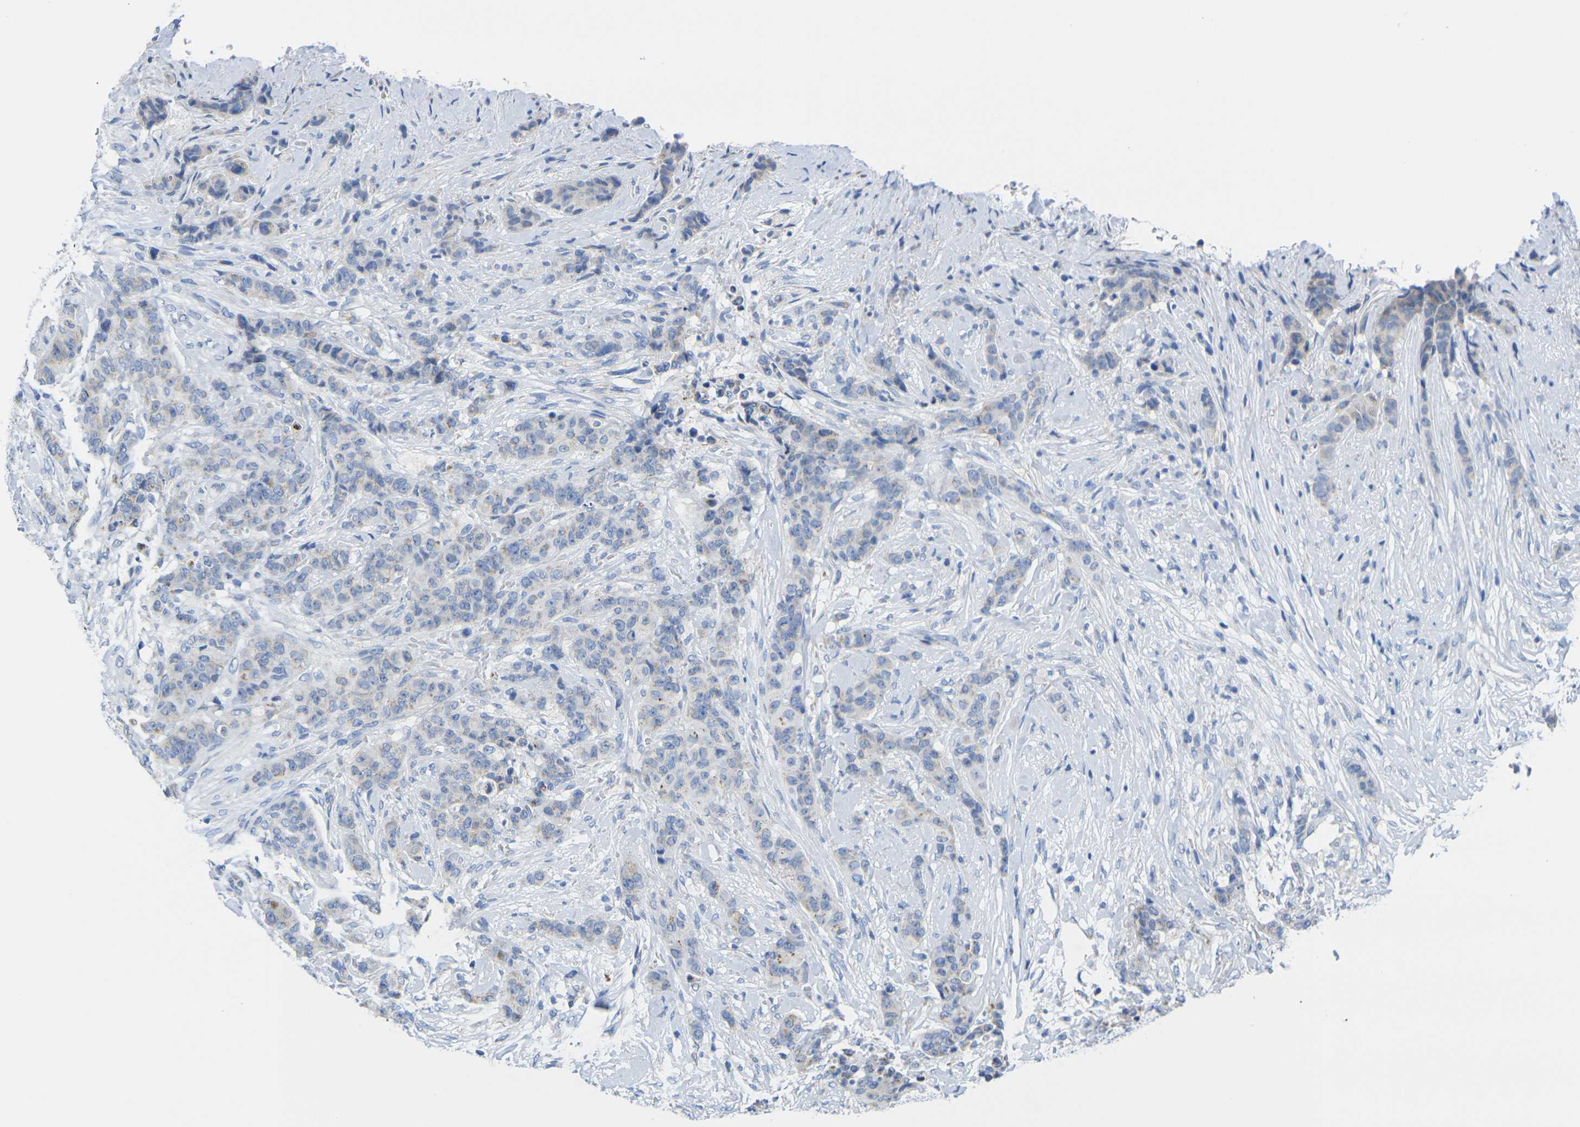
{"staining": {"intensity": "weak", "quantity": "25%-75%", "location": "cytoplasmic/membranous"}, "tissue": "breast cancer", "cell_type": "Tumor cells", "image_type": "cancer", "snomed": [{"axis": "morphology", "description": "Duct carcinoma"}, {"axis": "topography", "description": "Breast"}], "caption": "A low amount of weak cytoplasmic/membranous positivity is seen in approximately 25%-75% of tumor cells in infiltrating ductal carcinoma (breast) tissue. (DAB IHC with brightfield microscopy, high magnification).", "gene": "TMEM204", "patient": {"sex": "female", "age": 40}}